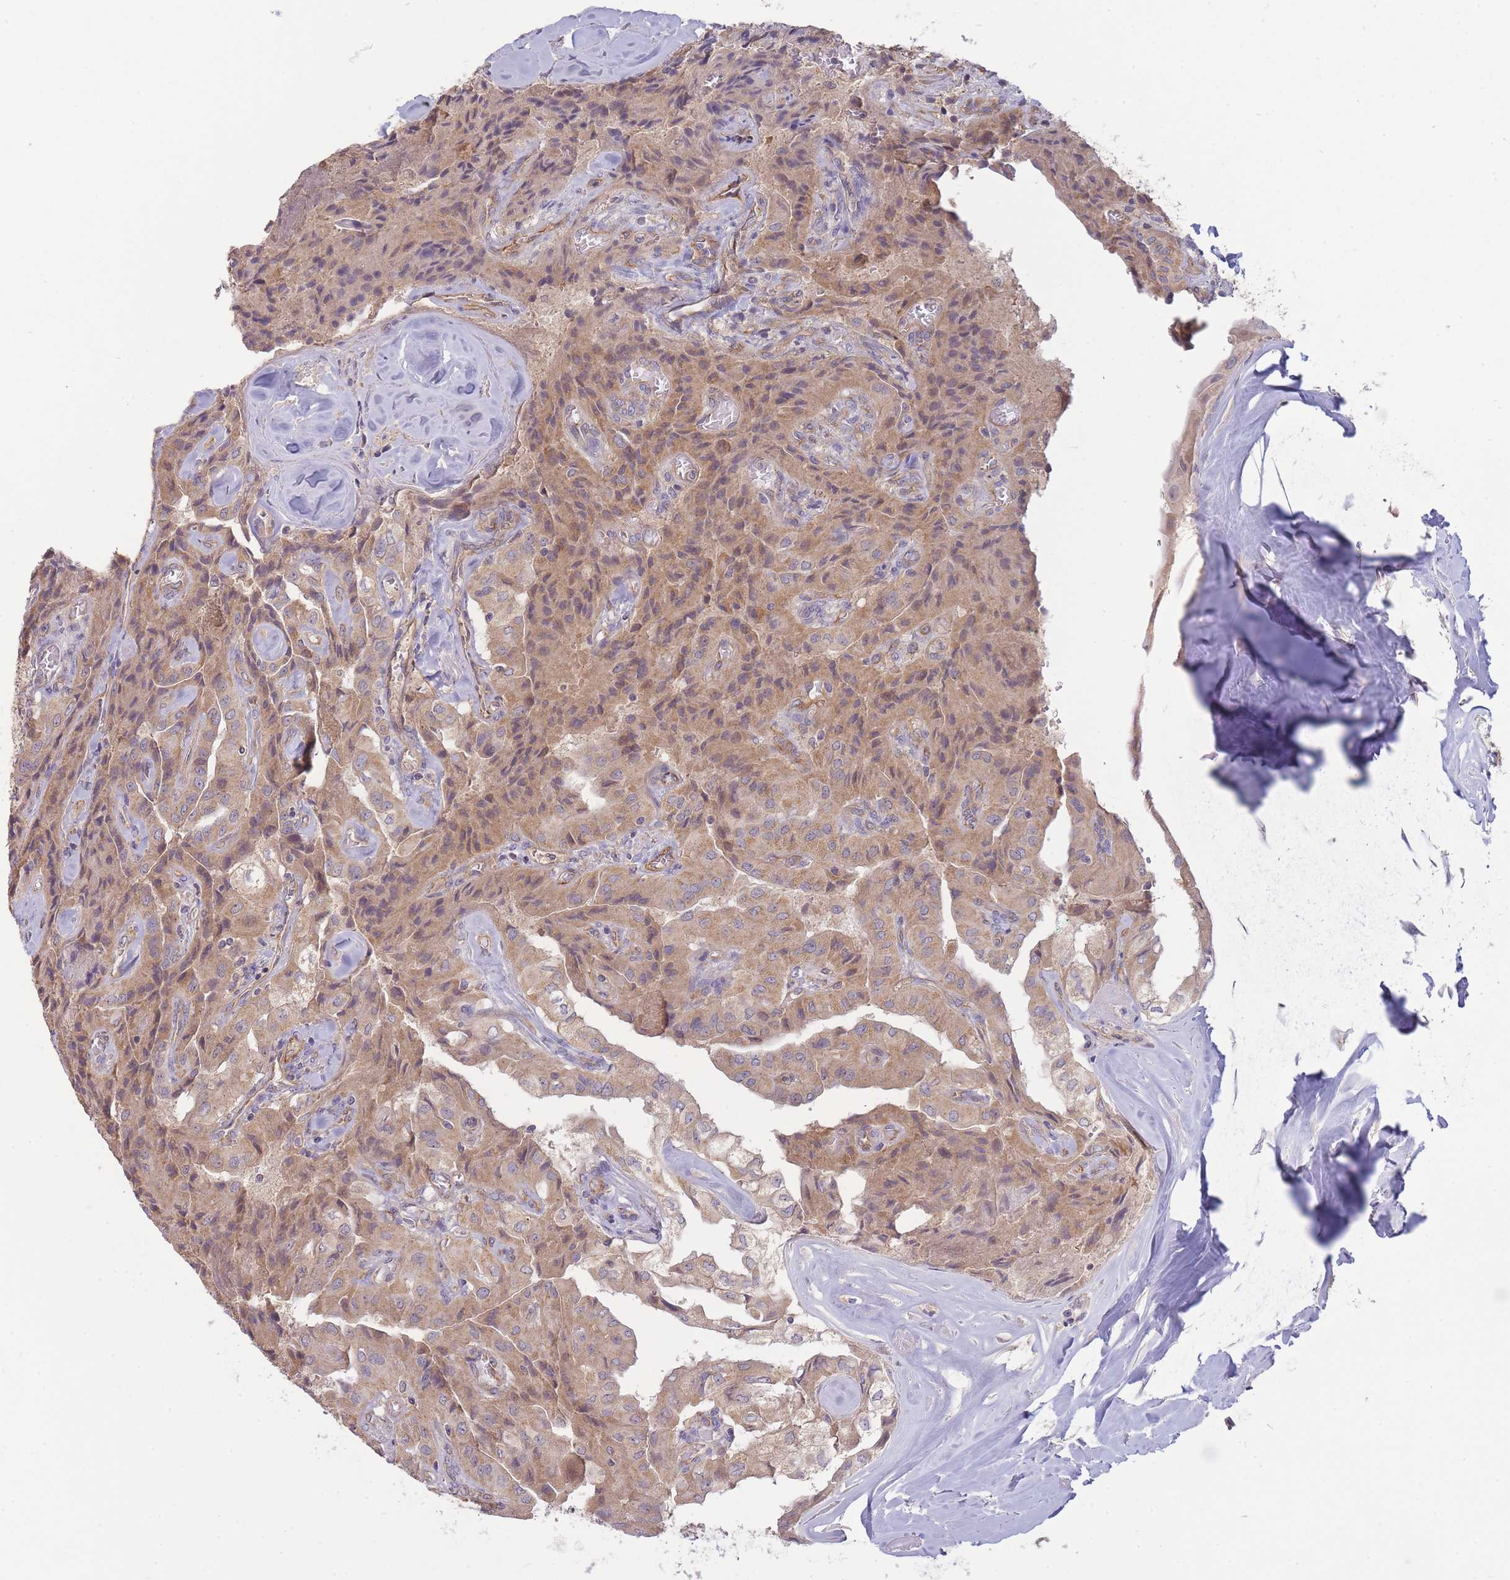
{"staining": {"intensity": "weak", "quantity": ">75%", "location": "cytoplasmic/membranous"}, "tissue": "thyroid cancer", "cell_type": "Tumor cells", "image_type": "cancer", "snomed": [{"axis": "morphology", "description": "Normal tissue, NOS"}, {"axis": "morphology", "description": "Papillary adenocarcinoma, NOS"}, {"axis": "topography", "description": "Thyroid gland"}], "caption": "Thyroid papillary adenocarcinoma was stained to show a protein in brown. There is low levels of weak cytoplasmic/membranous expression in about >75% of tumor cells.", "gene": "NDUFAF5", "patient": {"sex": "female", "age": 59}}